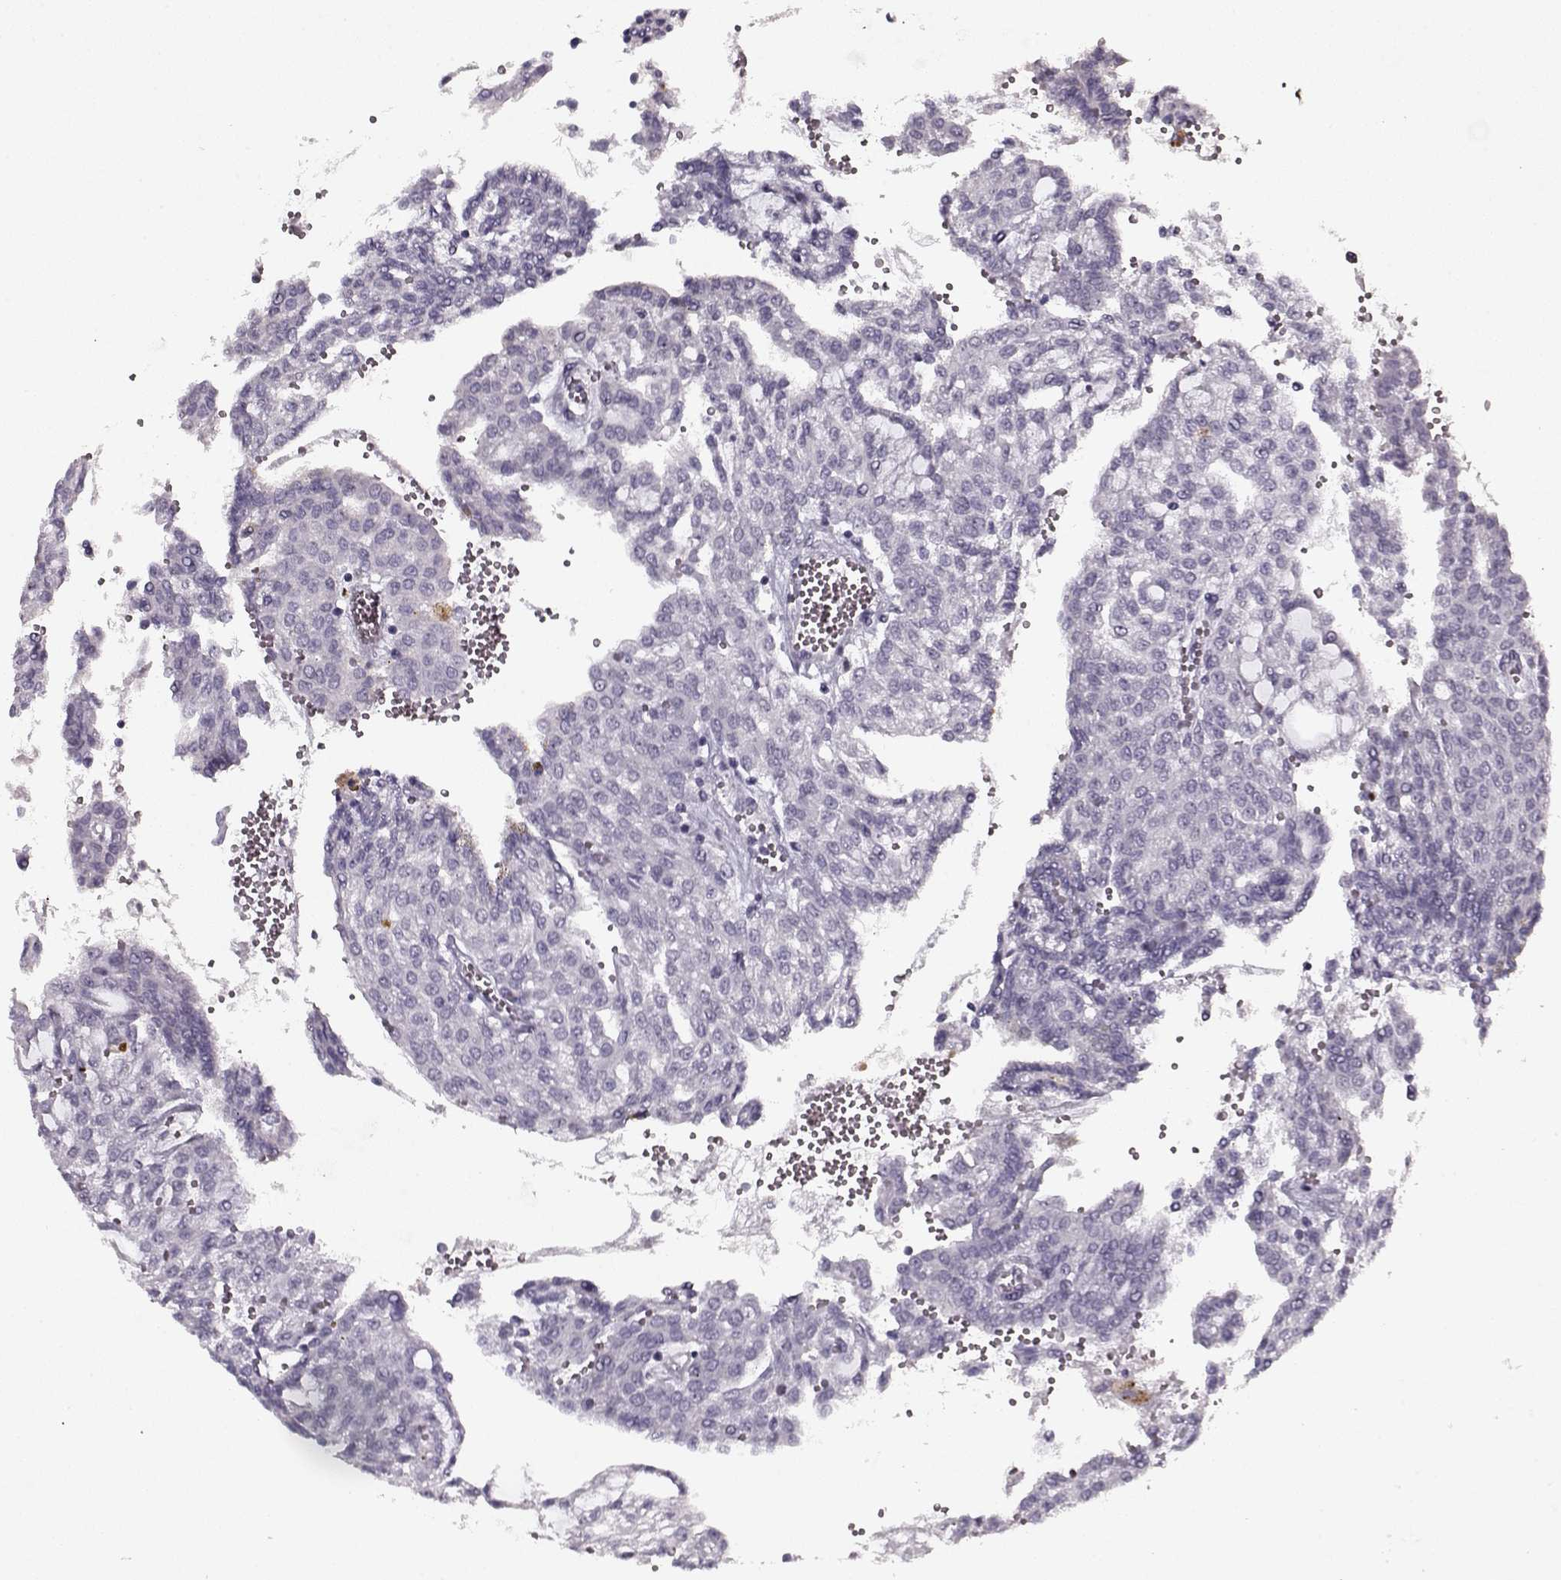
{"staining": {"intensity": "negative", "quantity": "none", "location": "none"}, "tissue": "renal cancer", "cell_type": "Tumor cells", "image_type": "cancer", "snomed": [{"axis": "morphology", "description": "Adenocarcinoma, NOS"}, {"axis": "topography", "description": "Kidney"}], "caption": "The micrograph reveals no staining of tumor cells in renal cancer.", "gene": "KRT9", "patient": {"sex": "male", "age": 63}}